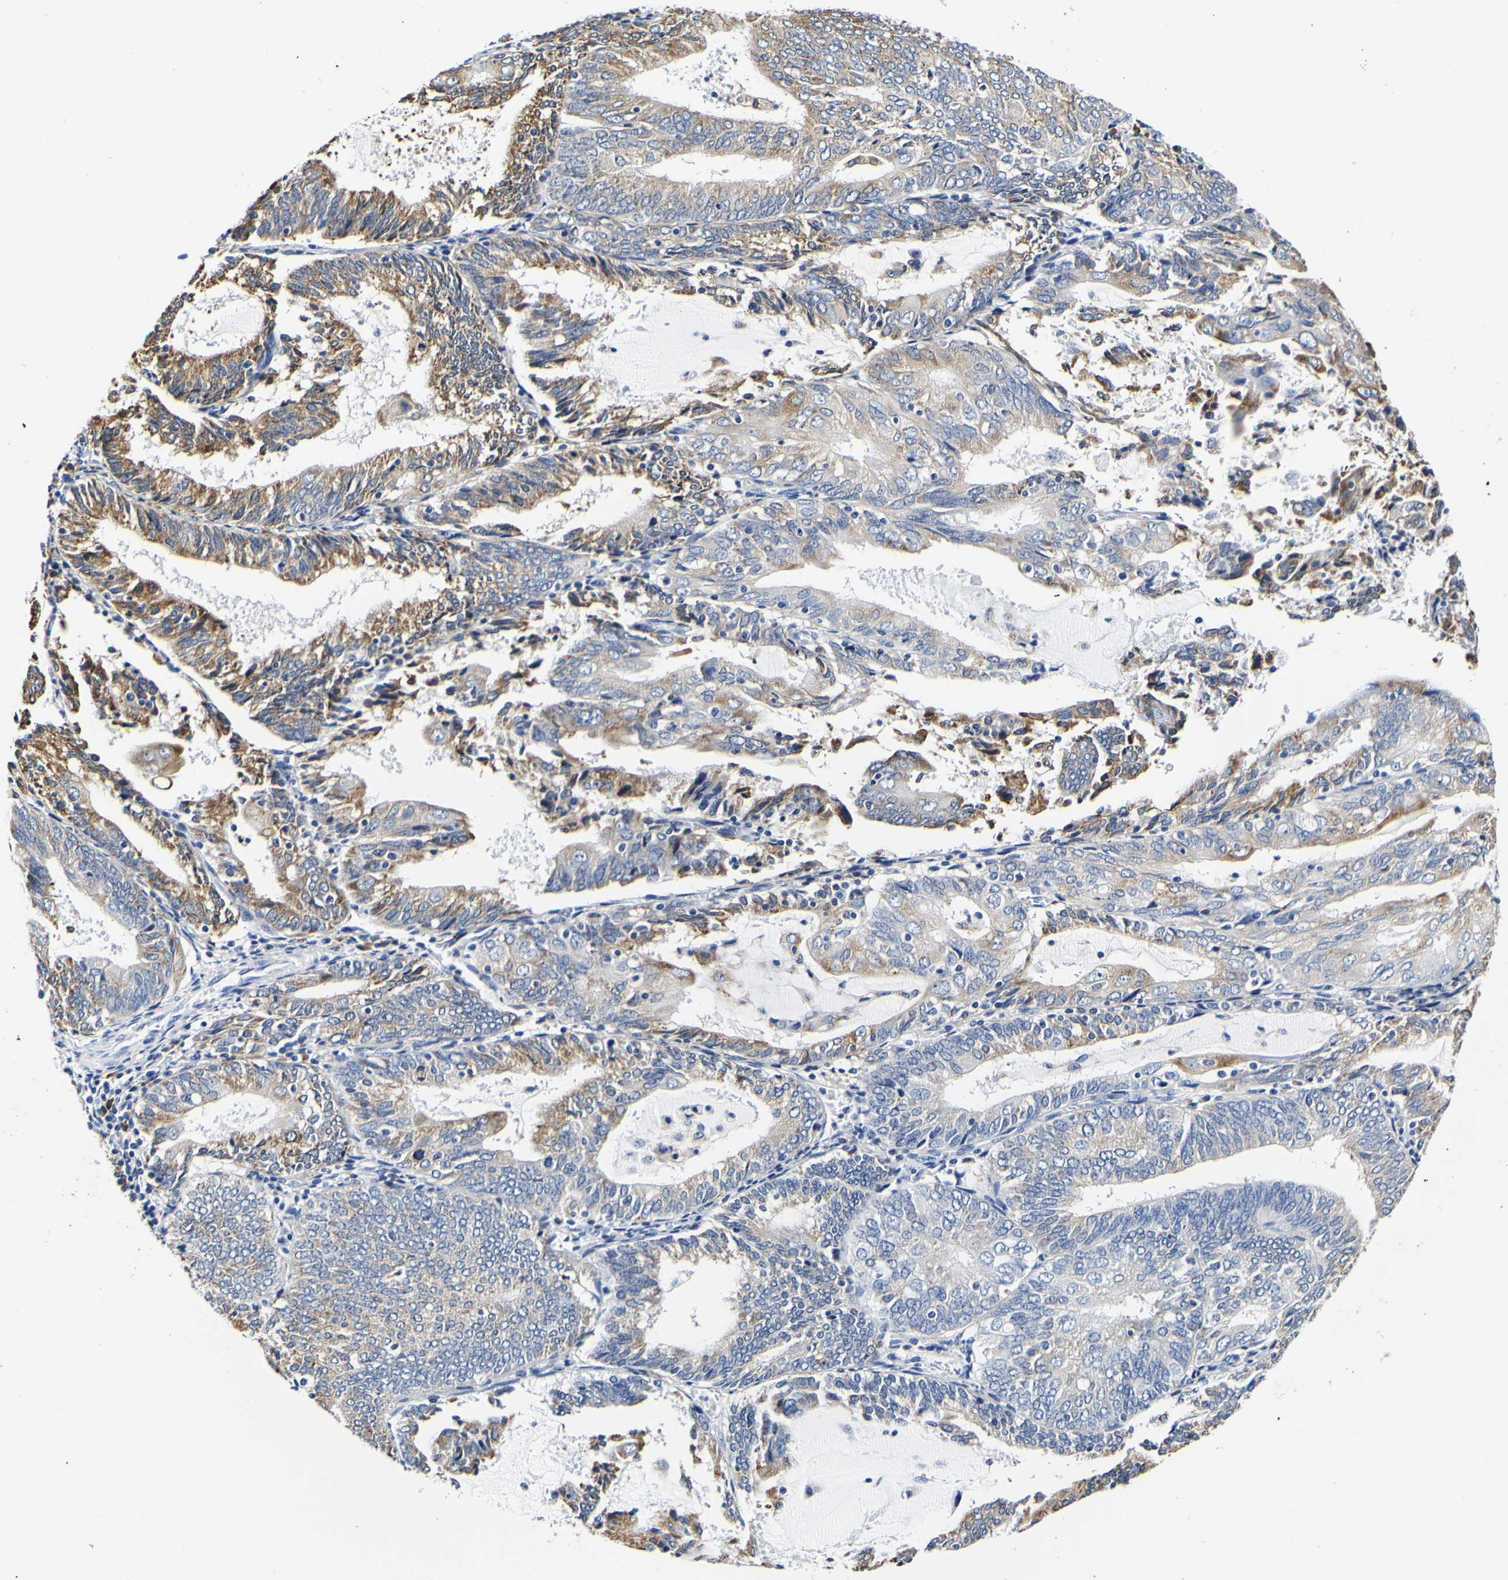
{"staining": {"intensity": "moderate", "quantity": "25%-75%", "location": "cytoplasmic/membranous"}, "tissue": "endometrial cancer", "cell_type": "Tumor cells", "image_type": "cancer", "snomed": [{"axis": "morphology", "description": "Adenocarcinoma, NOS"}, {"axis": "topography", "description": "Endometrium"}], "caption": "This photomicrograph reveals immunohistochemistry (IHC) staining of human adenocarcinoma (endometrial), with medium moderate cytoplasmic/membranous staining in approximately 25%-75% of tumor cells.", "gene": "P4HB", "patient": {"sex": "female", "age": 81}}